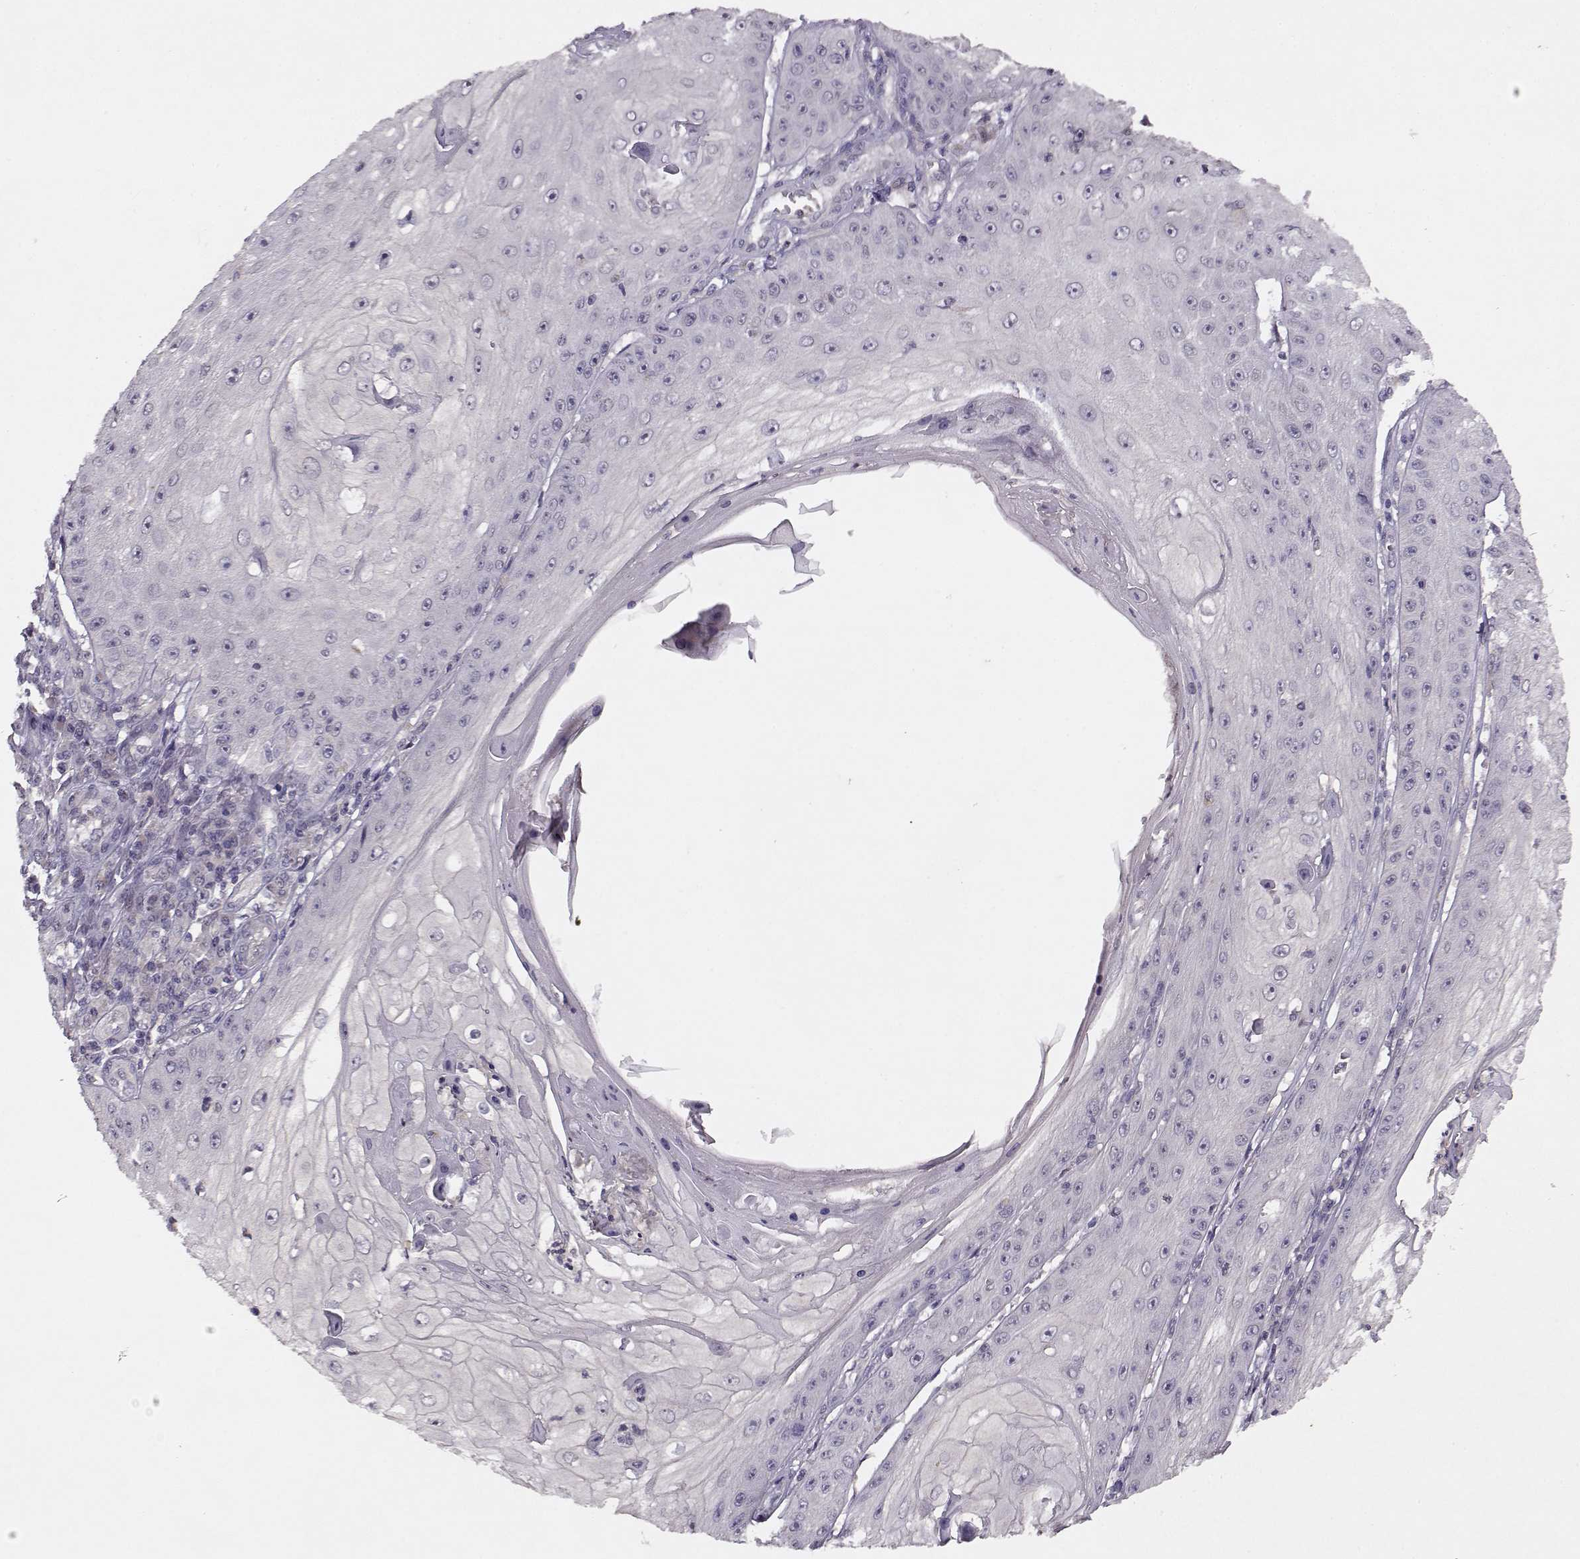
{"staining": {"intensity": "negative", "quantity": "none", "location": "none"}, "tissue": "skin cancer", "cell_type": "Tumor cells", "image_type": "cancer", "snomed": [{"axis": "morphology", "description": "Squamous cell carcinoma, NOS"}, {"axis": "topography", "description": "Skin"}], "caption": "There is no significant positivity in tumor cells of skin cancer.", "gene": "BMX", "patient": {"sex": "male", "age": 70}}